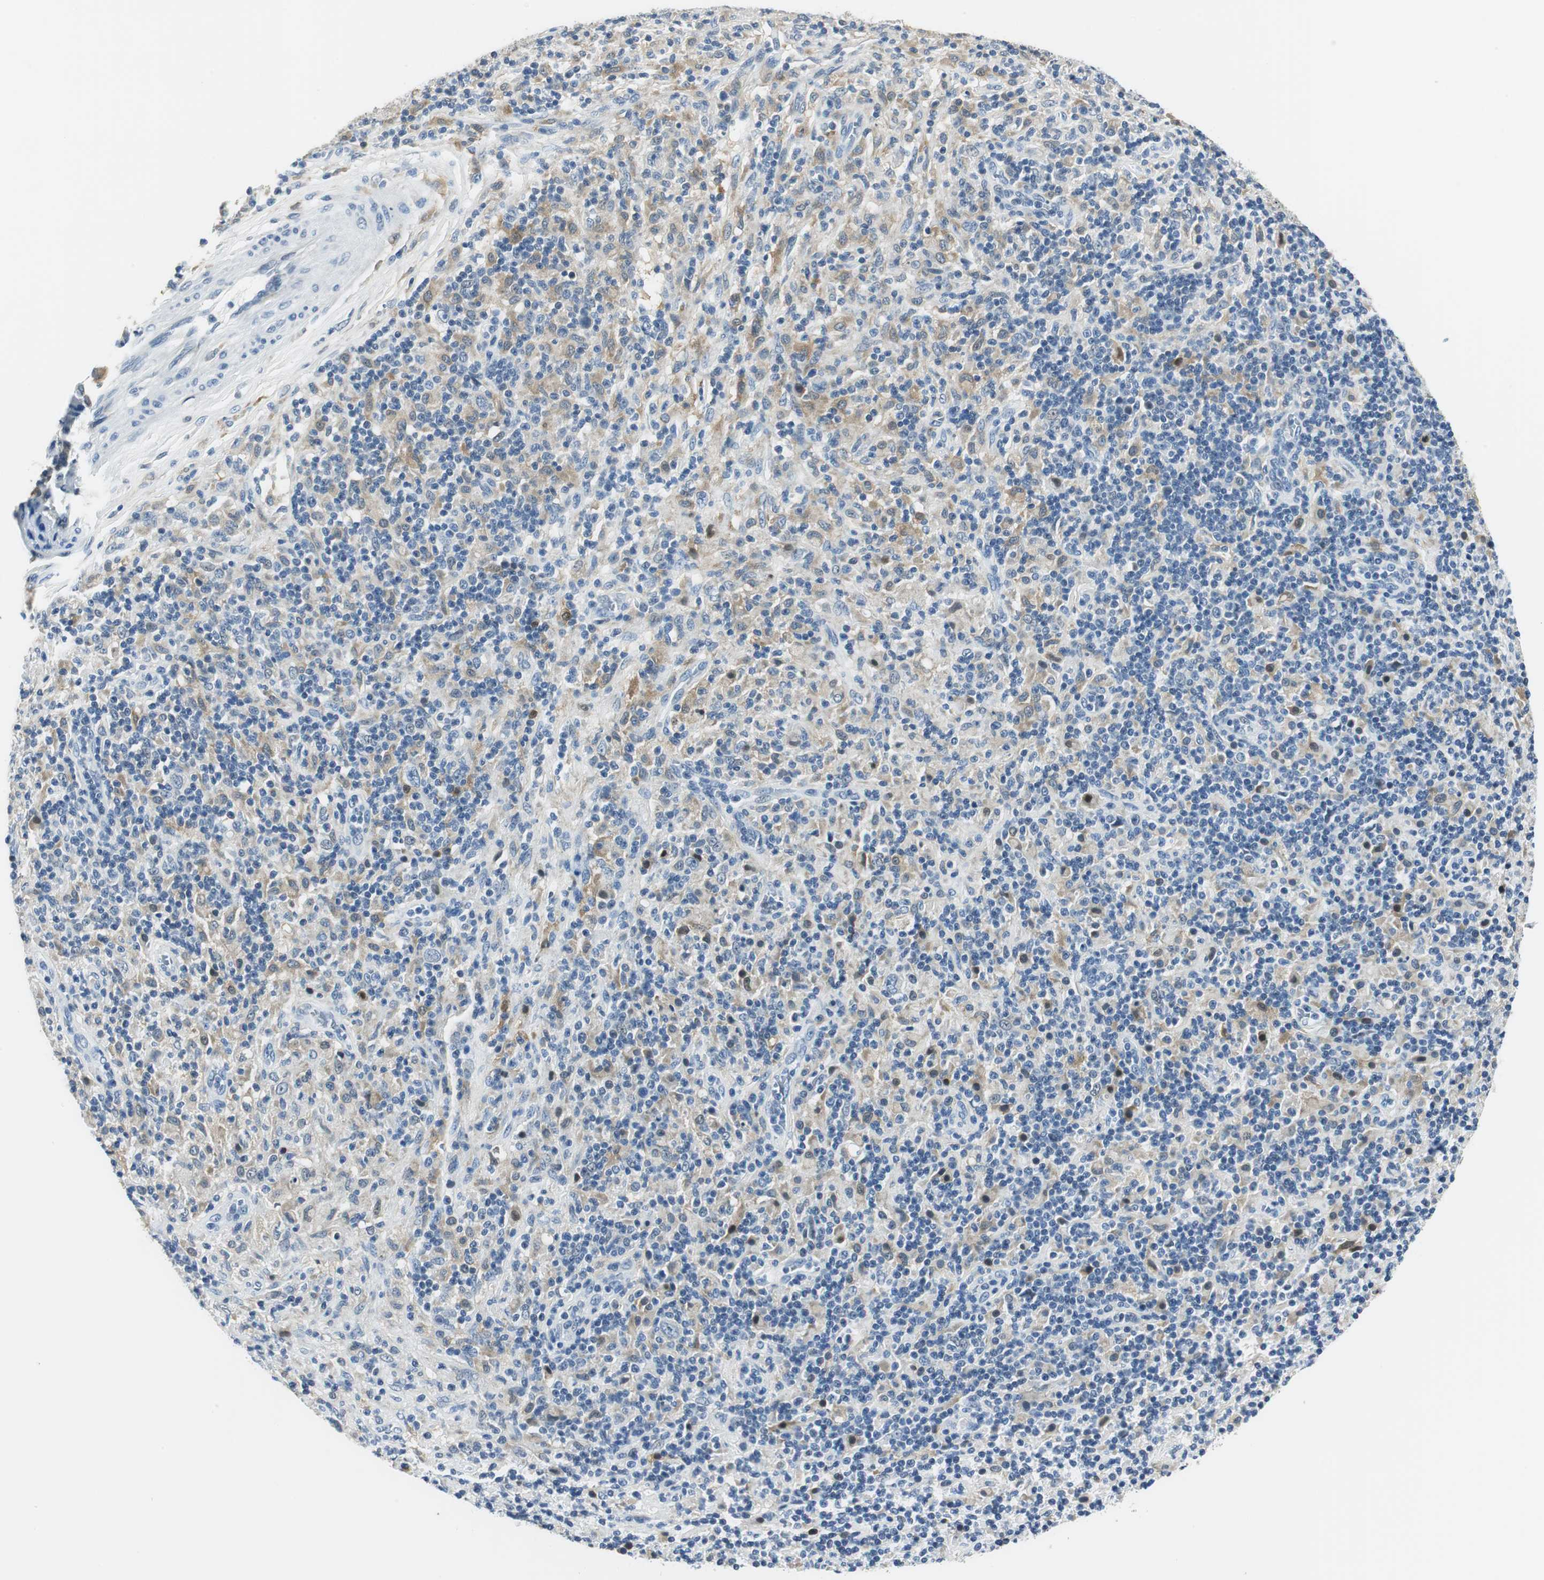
{"staining": {"intensity": "negative", "quantity": "none", "location": "none"}, "tissue": "lymphoma", "cell_type": "Tumor cells", "image_type": "cancer", "snomed": [{"axis": "morphology", "description": "Hodgkin's disease, NOS"}, {"axis": "topography", "description": "Lymph node"}], "caption": "This is a image of IHC staining of Hodgkin's disease, which shows no positivity in tumor cells.", "gene": "ME1", "patient": {"sex": "male", "age": 70}}